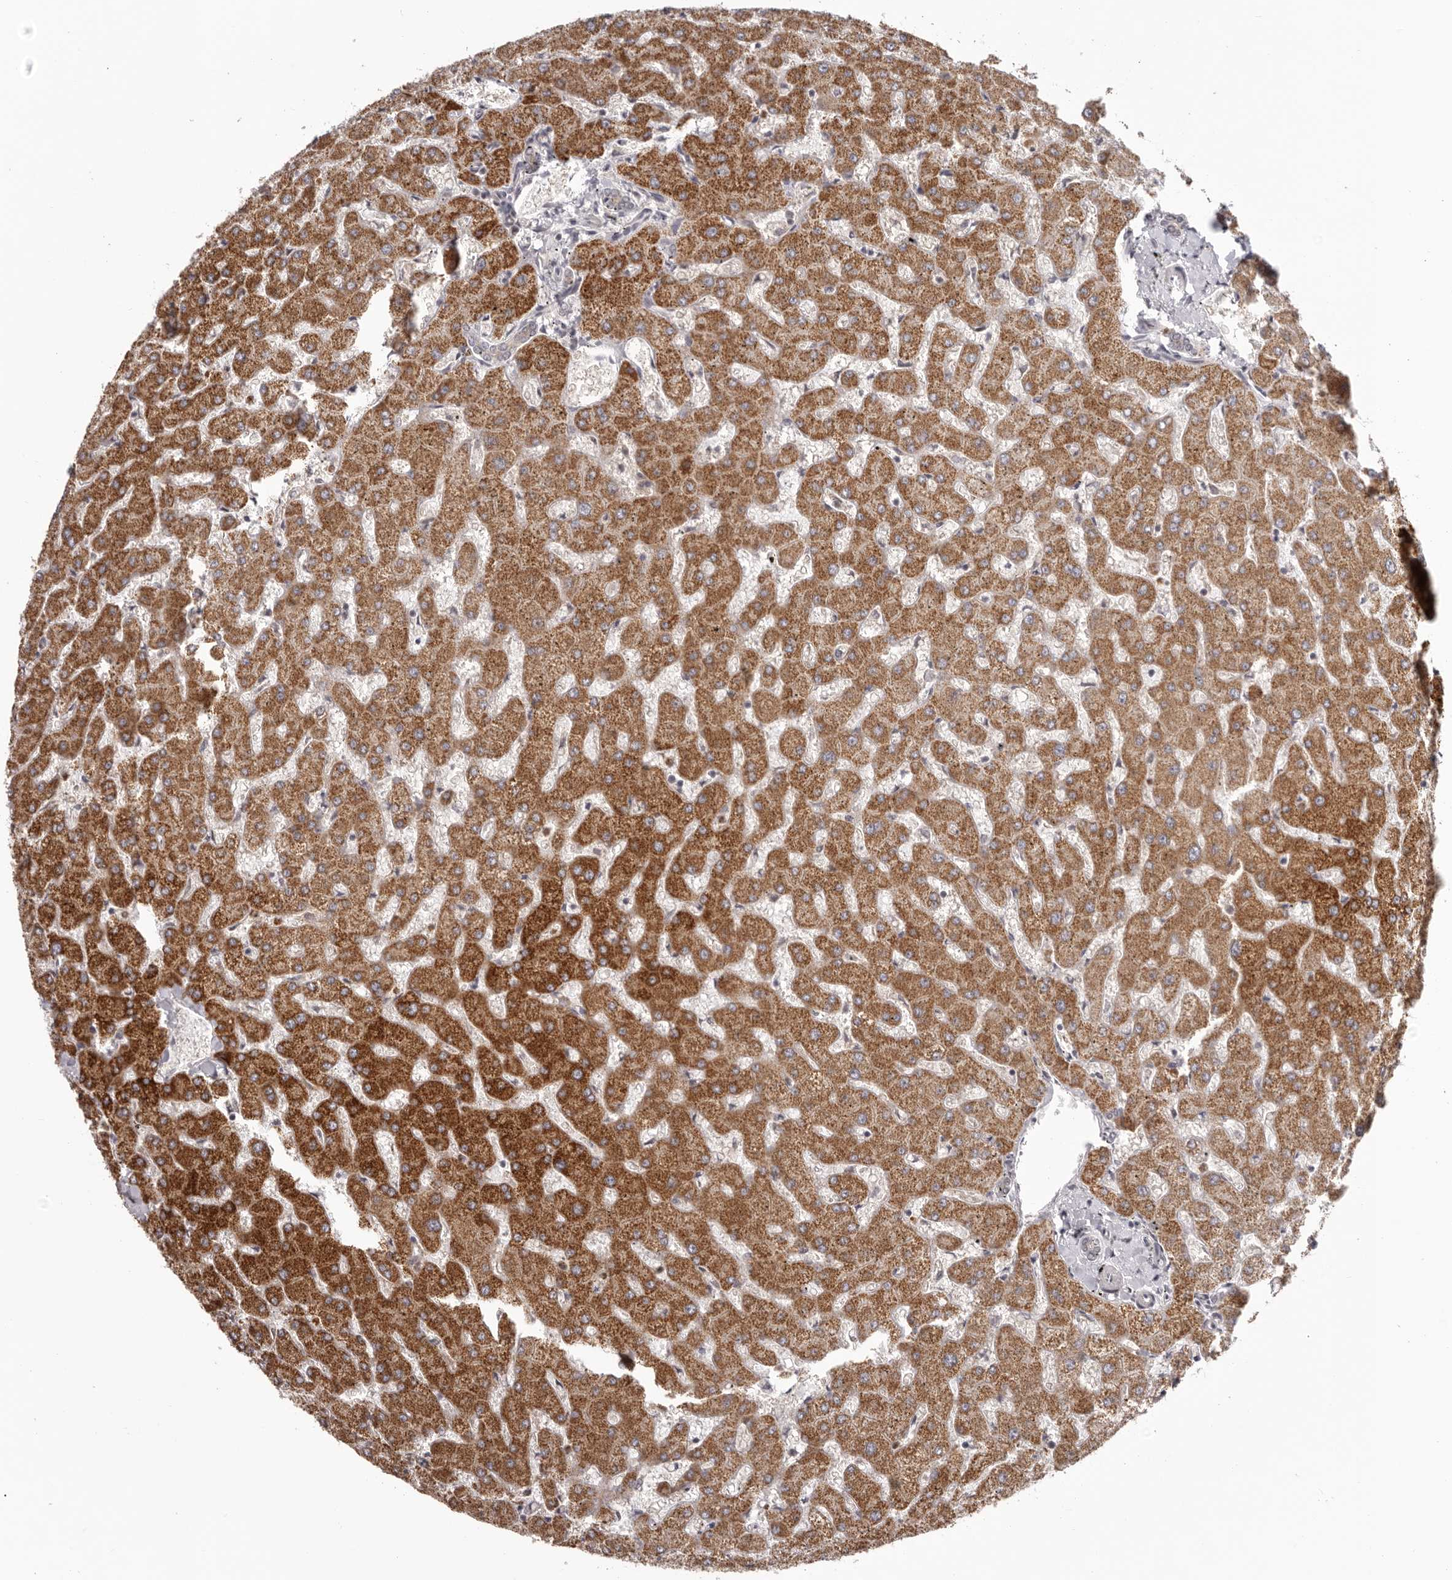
{"staining": {"intensity": "negative", "quantity": "none", "location": "none"}, "tissue": "liver", "cell_type": "Cholangiocytes", "image_type": "normal", "snomed": [{"axis": "morphology", "description": "Normal tissue, NOS"}, {"axis": "topography", "description": "Liver"}], "caption": "Micrograph shows no significant protein expression in cholangiocytes of unremarkable liver. Brightfield microscopy of immunohistochemistry (IHC) stained with DAB (brown) and hematoxylin (blue), captured at high magnification.", "gene": "RNF2", "patient": {"sex": "female", "age": 63}}